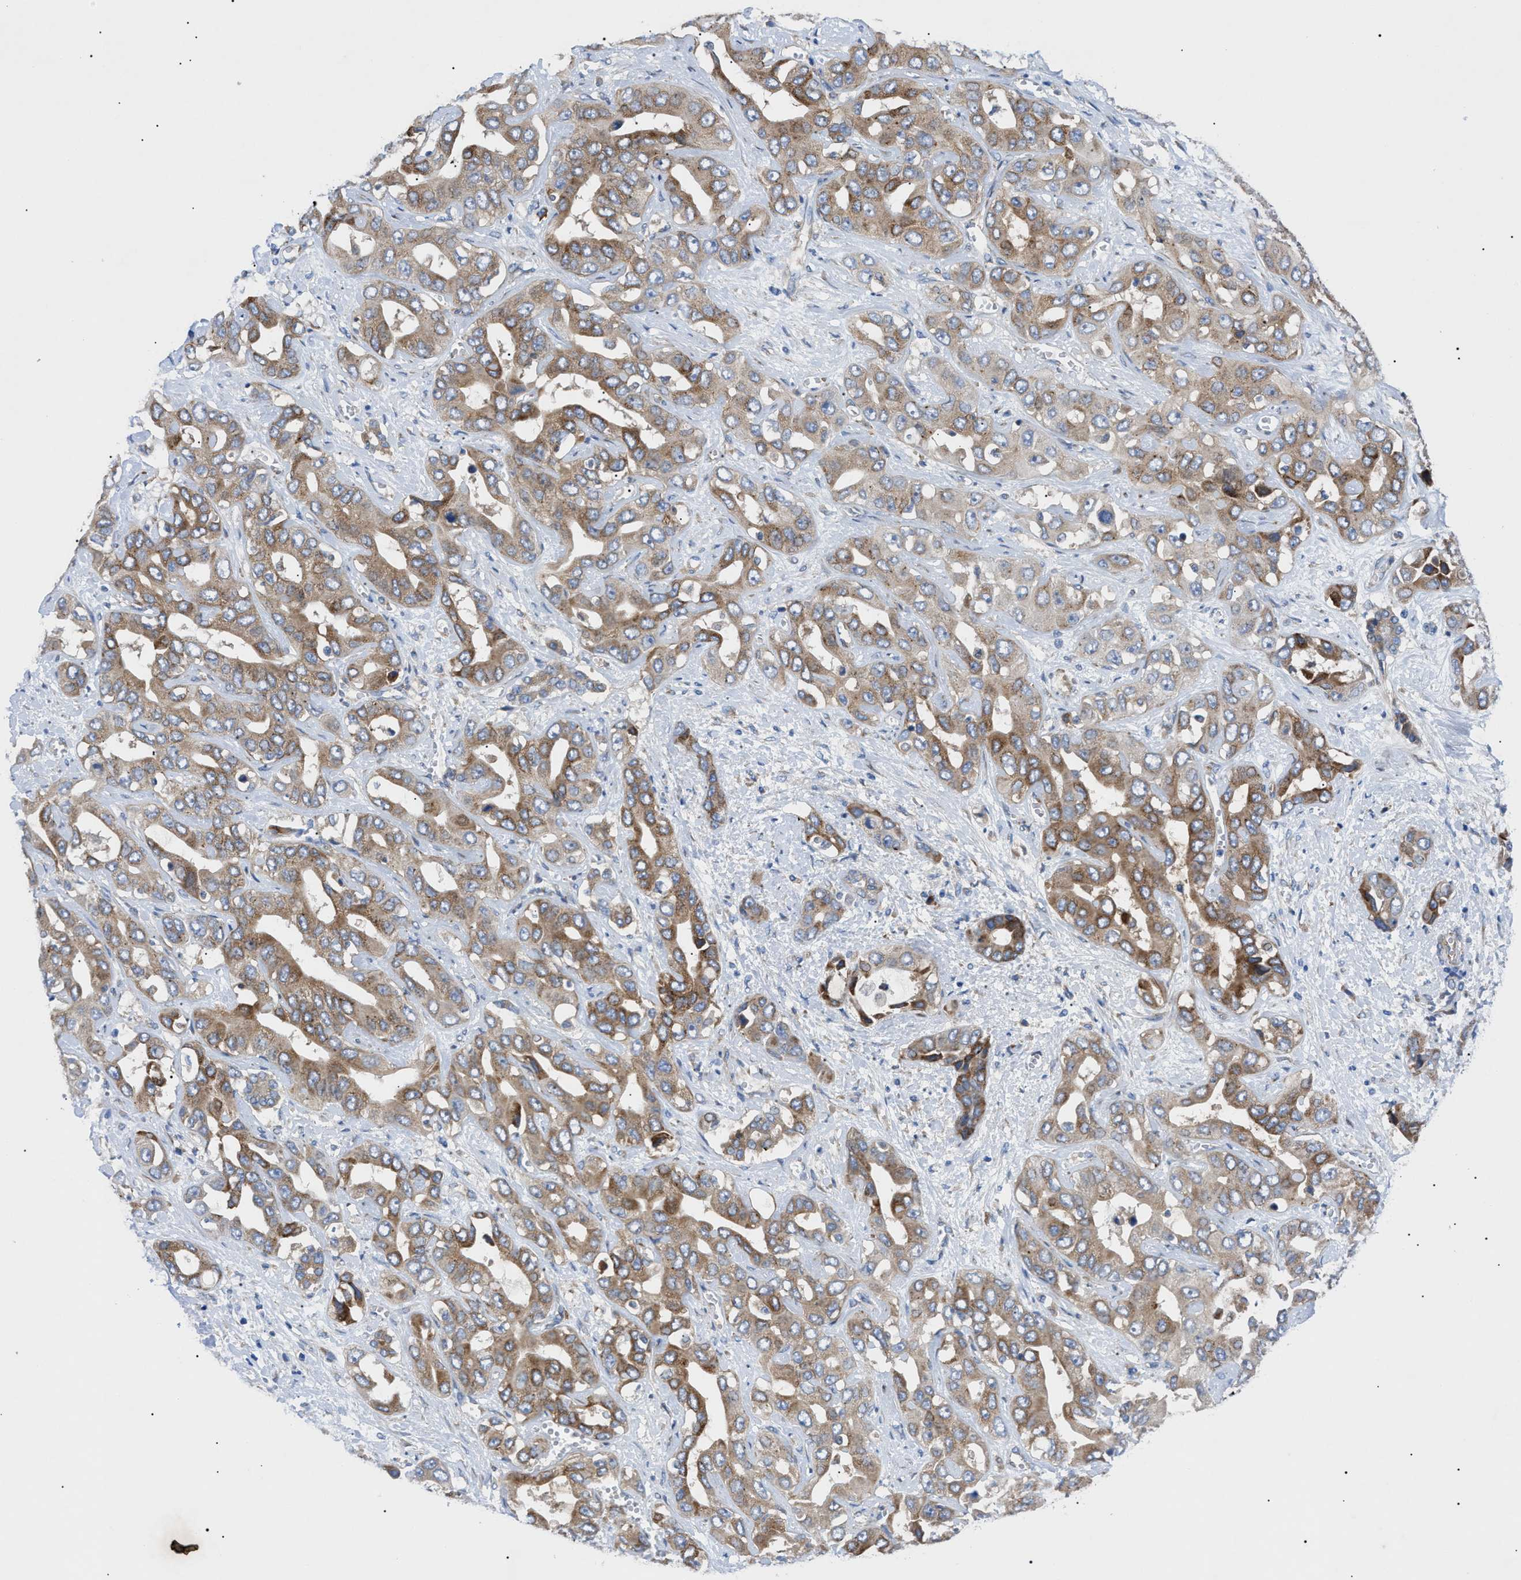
{"staining": {"intensity": "moderate", "quantity": ">75%", "location": "cytoplasmic/membranous"}, "tissue": "liver cancer", "cell_type": "Tumor cells", "image_type": "cancer", "snomed": [{"axis": "morphology", "description": "Cholangiocarcinoma"}, {"axis": "topography", "description": "Liver"}], "caption": "Protein staining shows moderate cytoplasmic/membranous expression in approximately >75% of tumor cells in liver cholangiocarcinoma.", "gene": "HSPB8", "patient": {"sex": "female", "age": 52}}